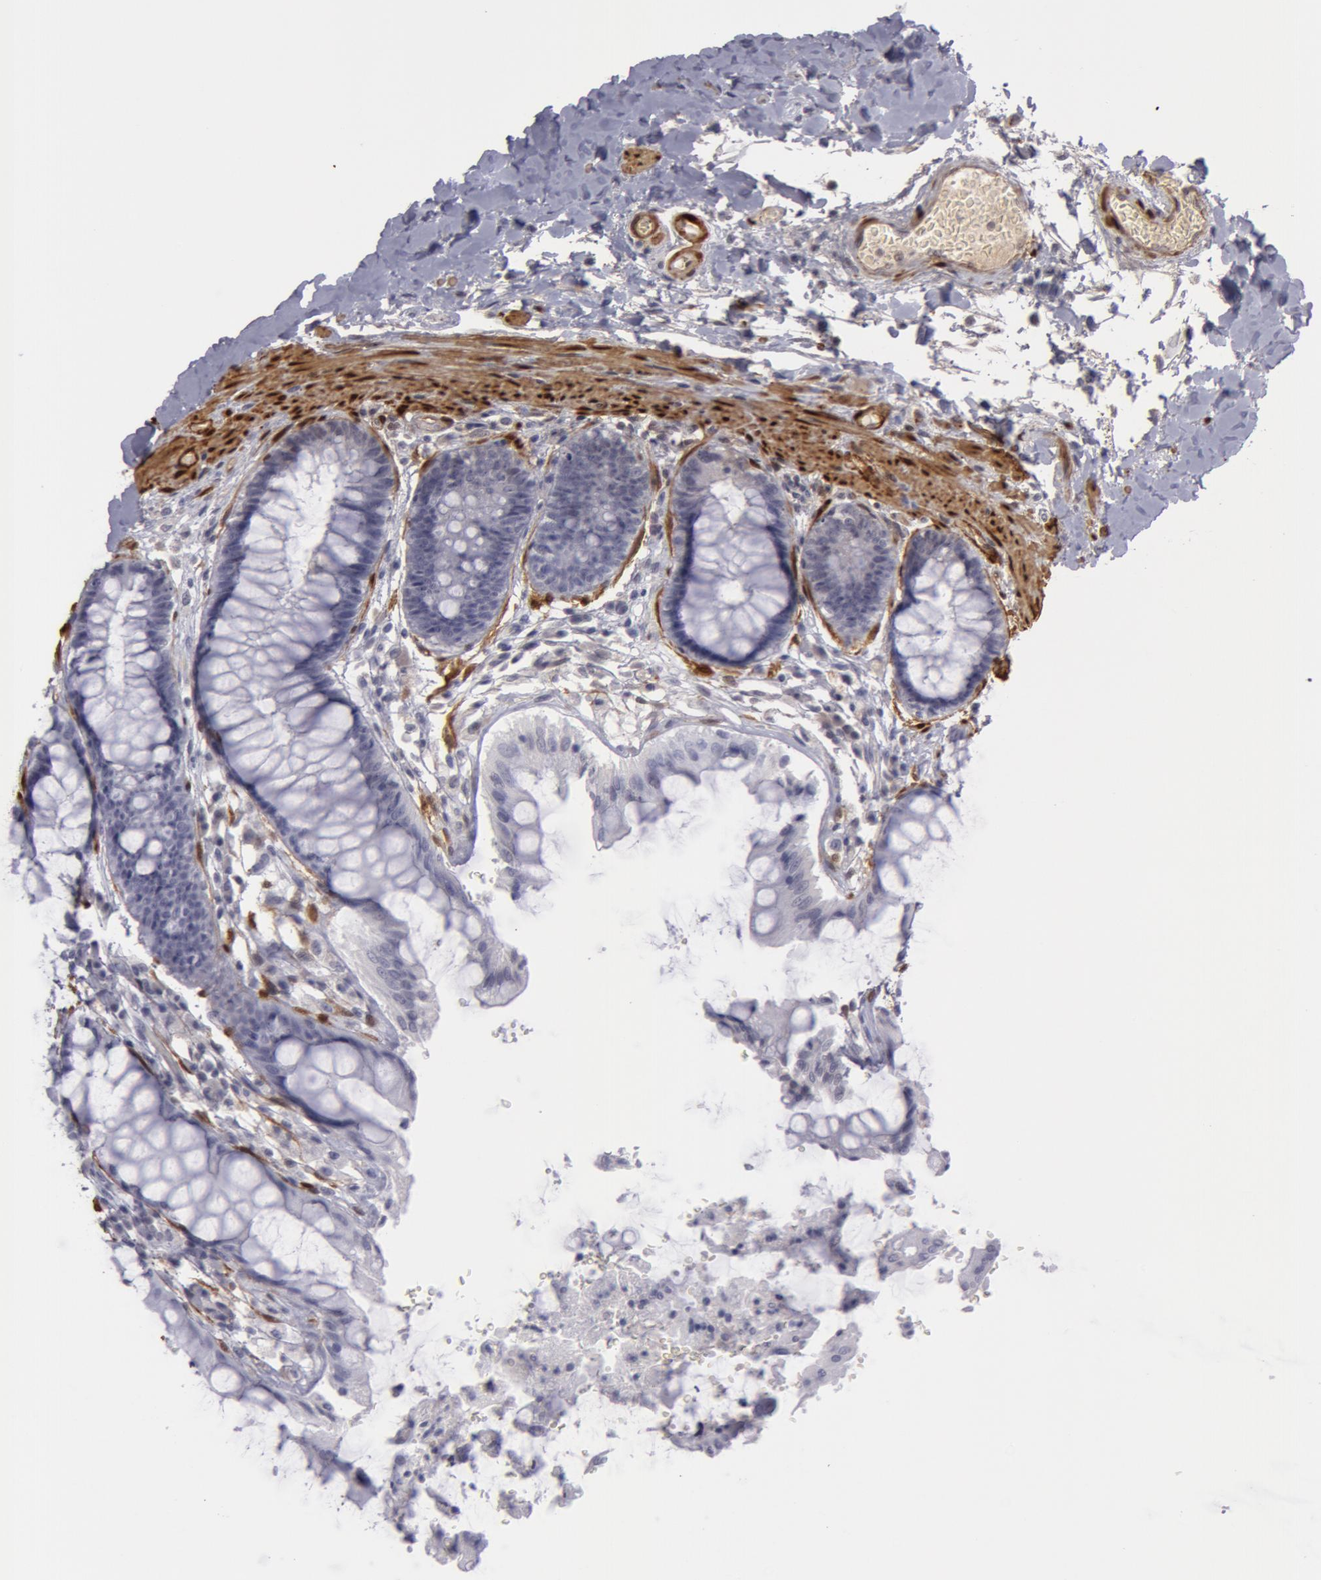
{"staining": {"intensity": "negative", "quantity": "none", "location": "none"}, "tissue": "rectum", "cell_type": "Glandular cells", "image_type": "normal", "snomed": [{"axis": "morphology", "description": "Normal tissue, NOS"}, {"axis": "topography", "description": "Rectum"}], "caption": "Protein analysis of benign rectum shows no significant expression in glandular cells. The staining is performed using DAB (3,3'-diaminobenzidine) brown chromogen with nuclei counter-stained in using hematoxylin.", "gene": "TAGLN", "patient": {"sex": "female", "age": 46}}